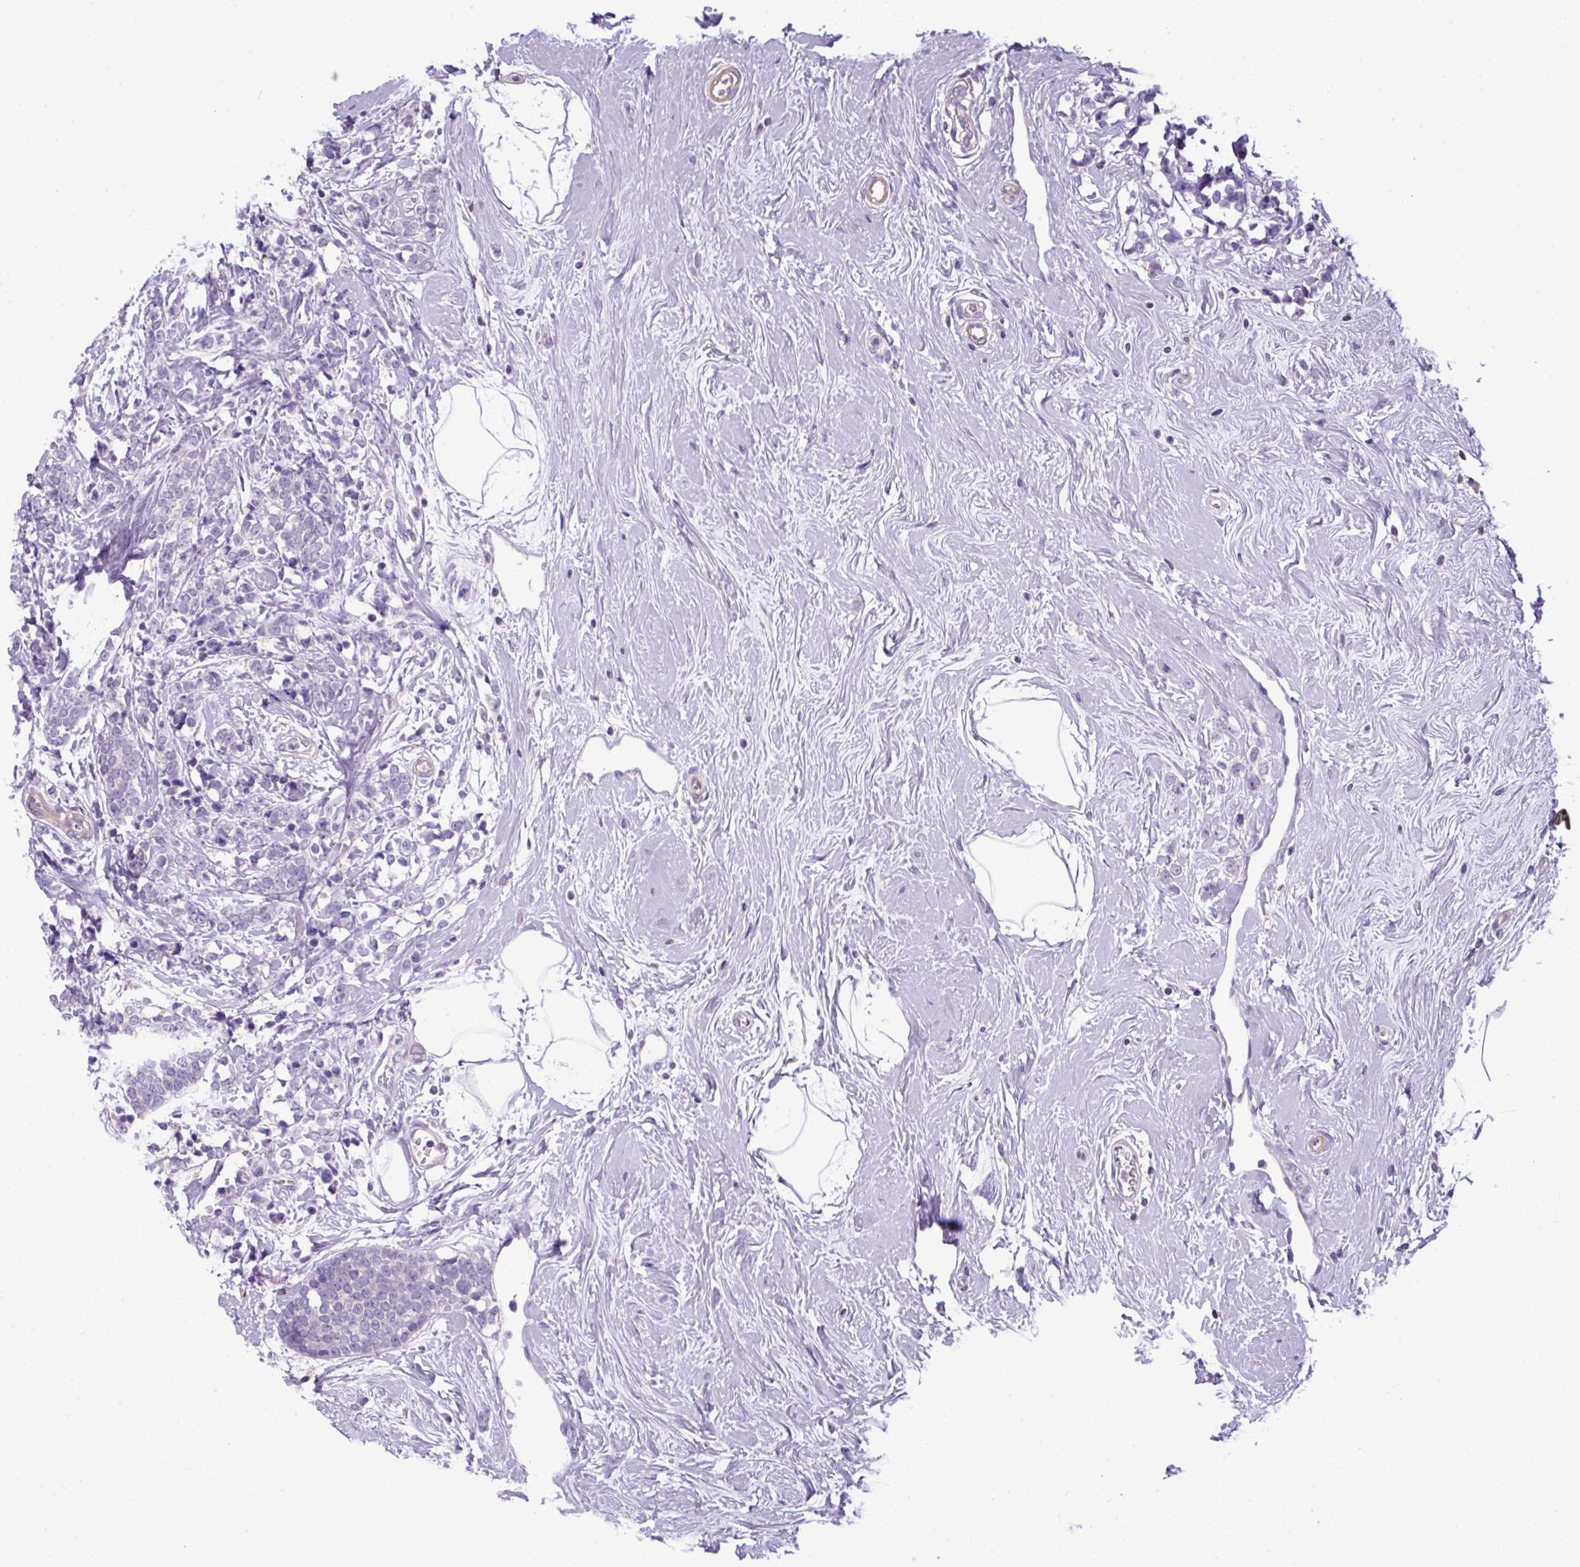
{"staining": {"intensity": "negative", "quantity": "none", "location": "none"}, "tissue": "breast cancer", "cell_type": "Tumor cells", "image_type": "cancer", "snomed": [{"axis": "morphology", "description": "Lobular carcinoma"}, {"axis": "topography", "description": "Breast"}], "caption": "Tumor cells are negative for brown protein staining in lobular carcinoma (breast).", "gene": "NPTN", "patient": {"sex": "female", "age": 58}}